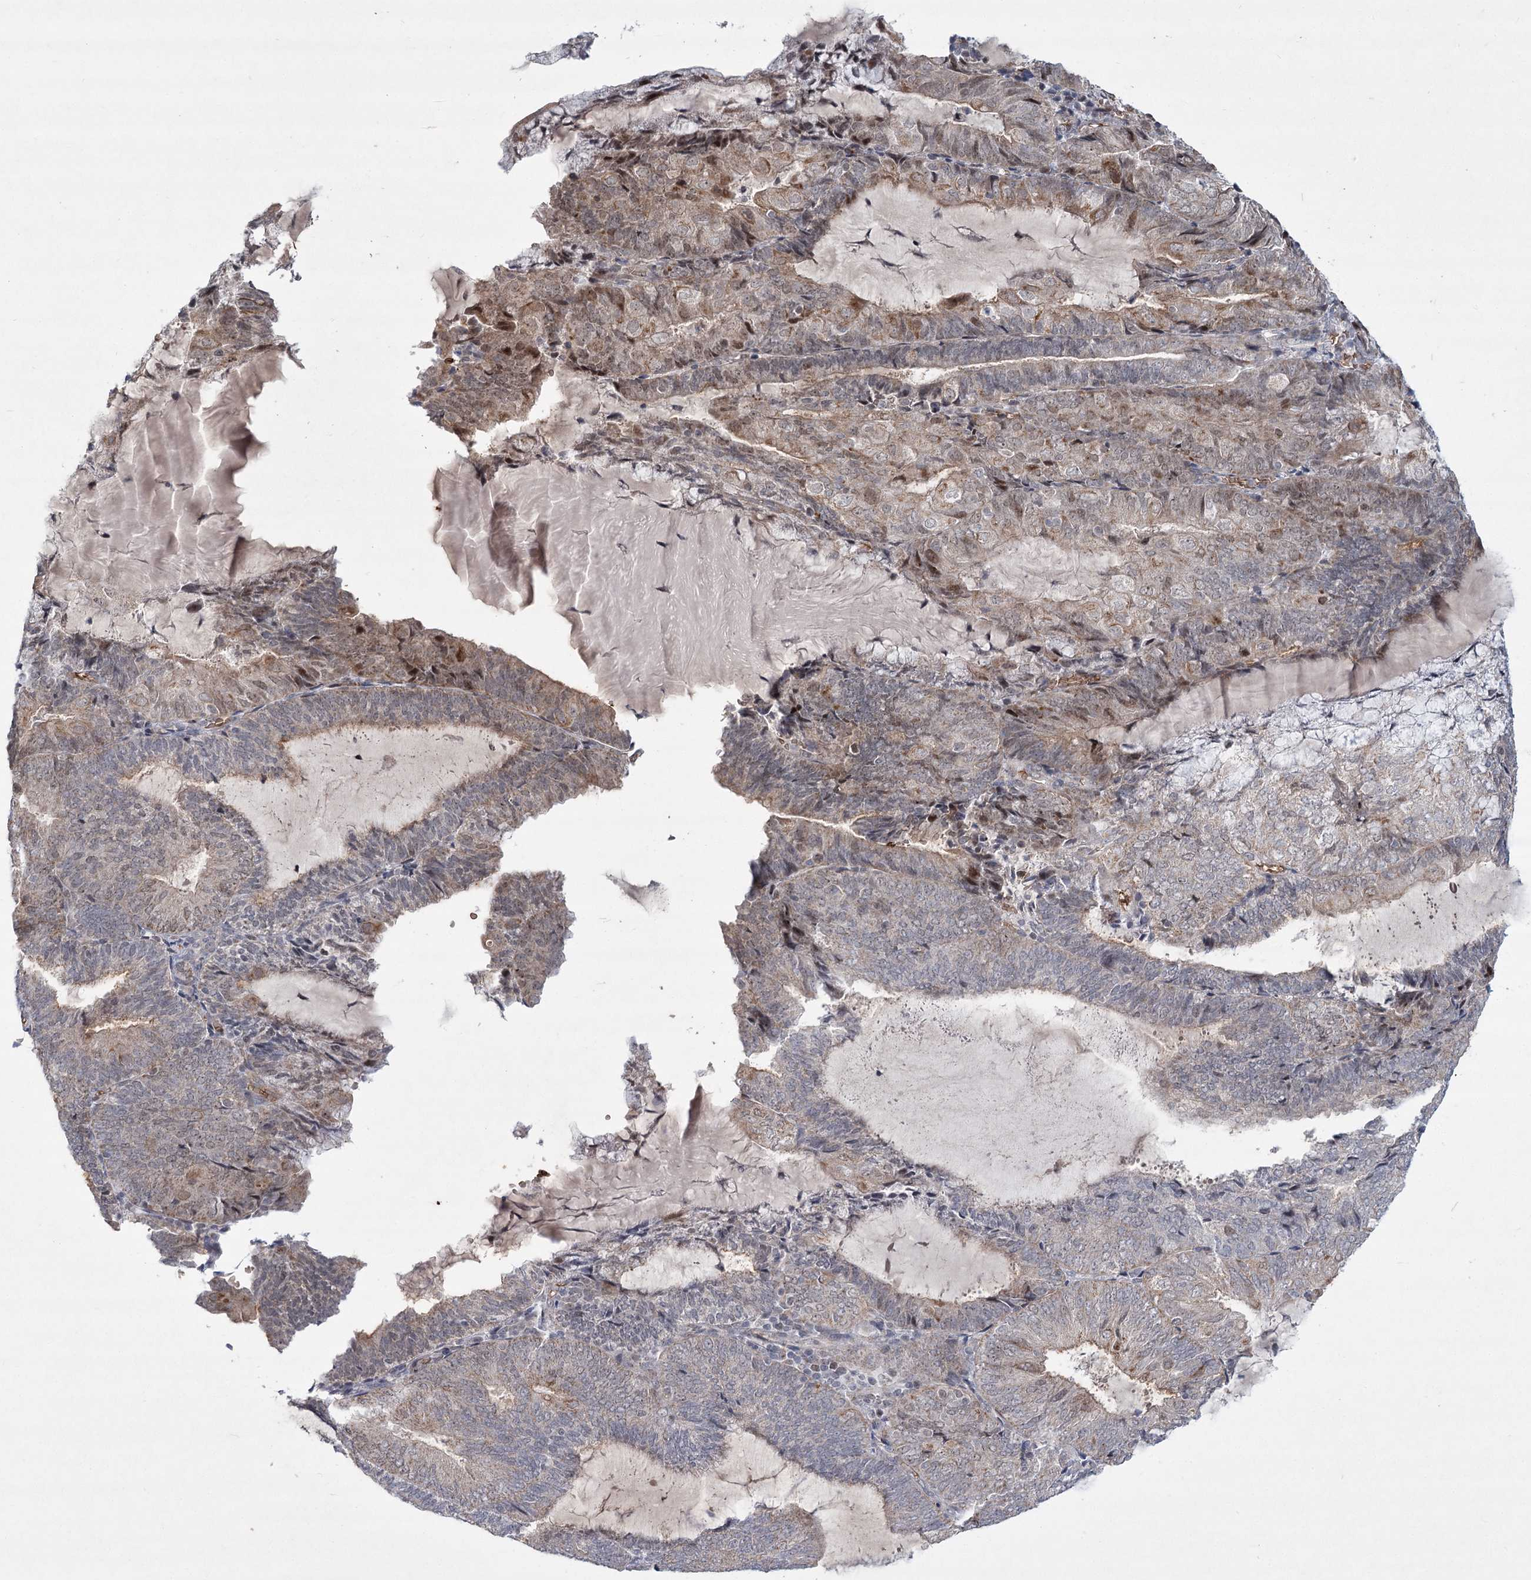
{"staining": {"intensity": "weak", "quantity": "25%-75%", "location": "cytoplasmic/membranous"}, "tissue": "endometrial cancer", "cell_type": "Tumor cells", "image_type": "cancer", "snomed": [{"axis": "morphology", "description": "Adenocarcinoma, NOS"}, {"axis": "topography", "description": "Endometrium"}], "caption": "Immunohistochemical staining of endometrial adenocarcinoma shows low levels of weak cytoplasmic/membranous protein expression in approximately 25%-75% of tumor cells.", "gene": "NSMCE4A", "patient": {"sex": "female", "age": 81}}